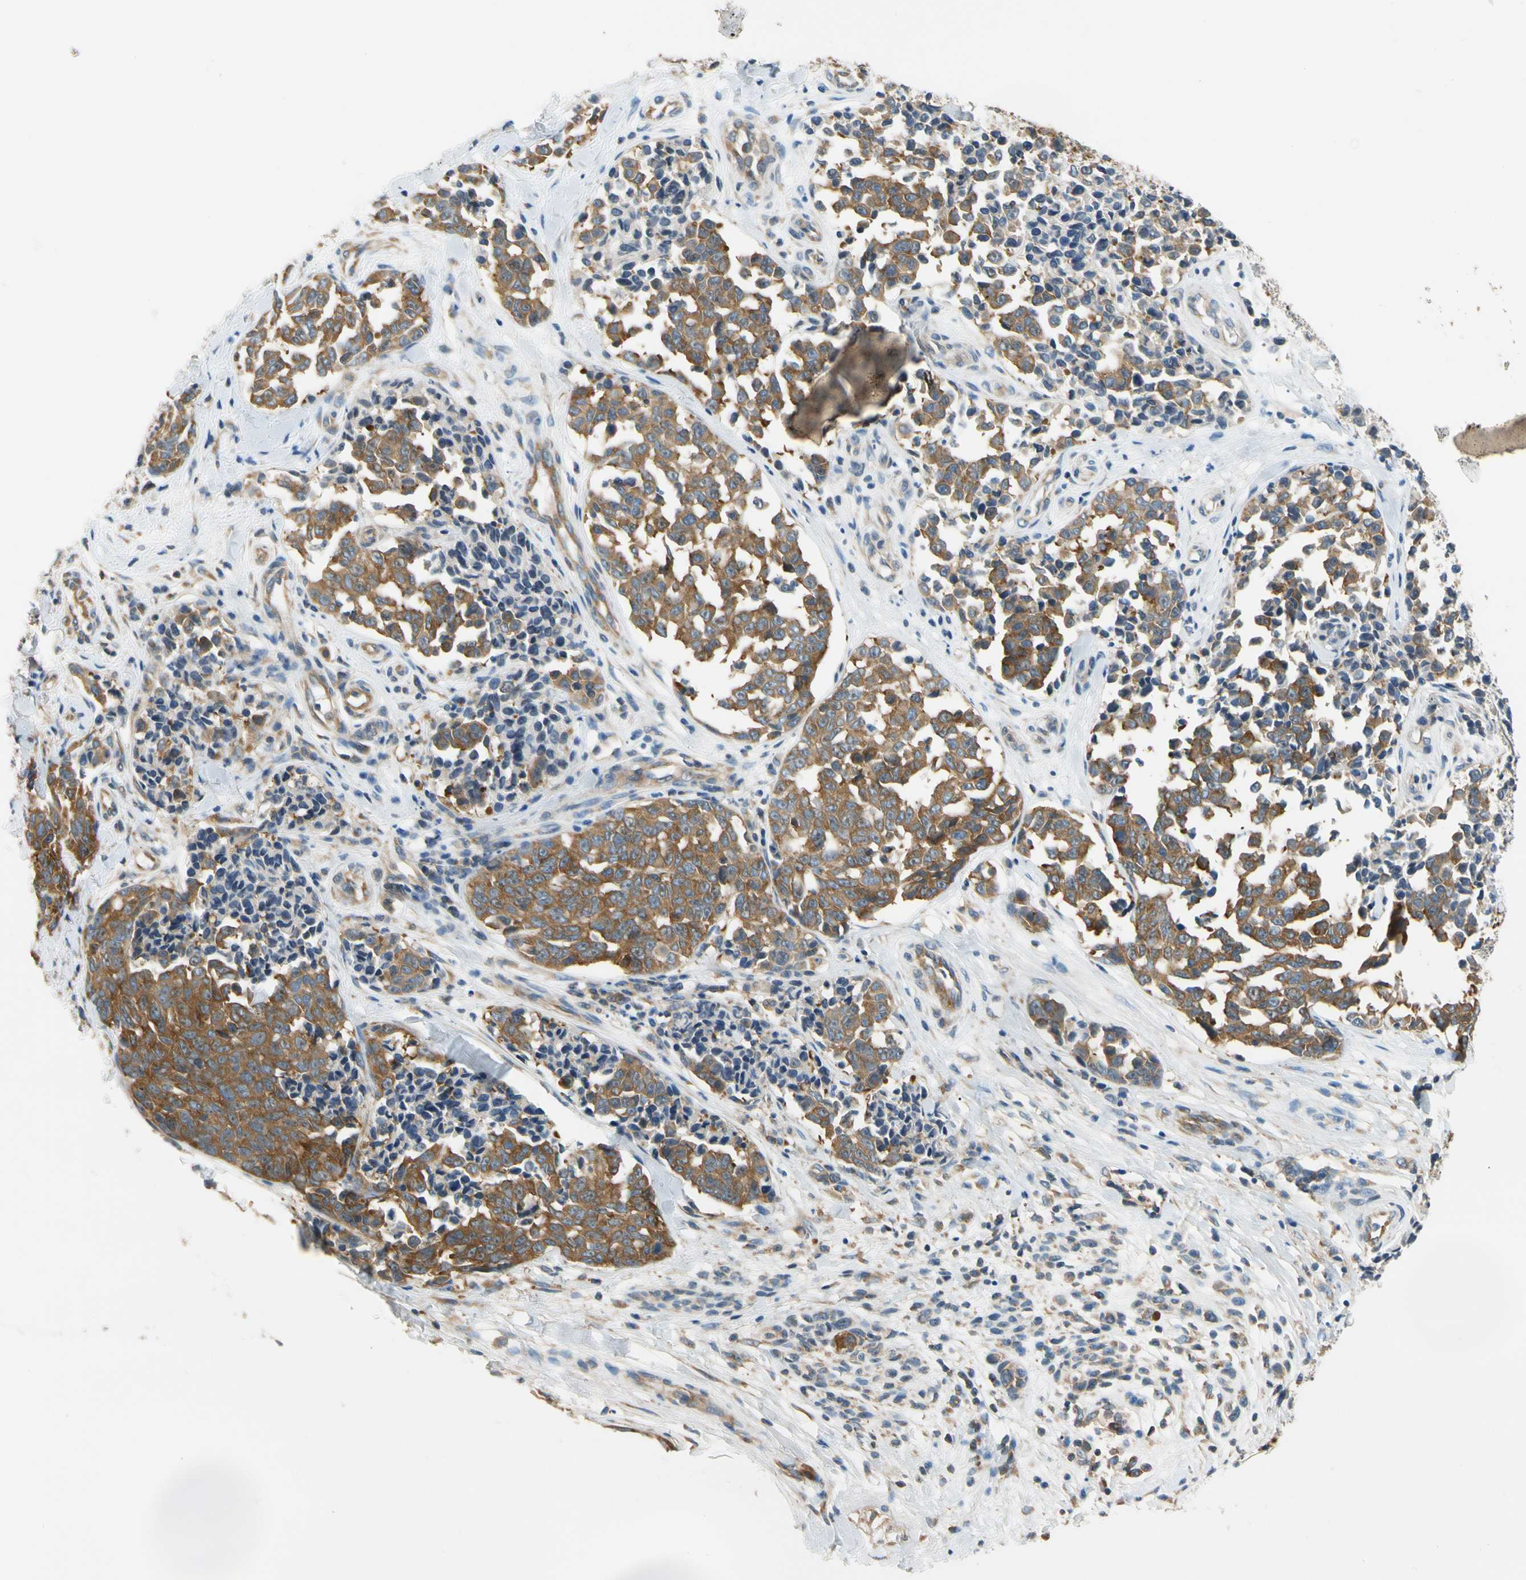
{"staining": {"intensity": "moderate", "quantity": "25%-75%", "location": "cytoplasmic/membranous"}, "tissue": "melanoma", "cell_type": "Tumor cells", "image_type": "cancer", "snomed": [{"axis": "morphology", "description": "Malignant melanoma, NOS"}, {"axis": "topography", "description": "Skin"}], "caption": "Moderate cytoplasmic/membranous protein staining is present in about 25%-75% of tumor cells in malignant melanoma.", "gene": "LRRC47", "patient": {"sex": "female", "age": 64}}